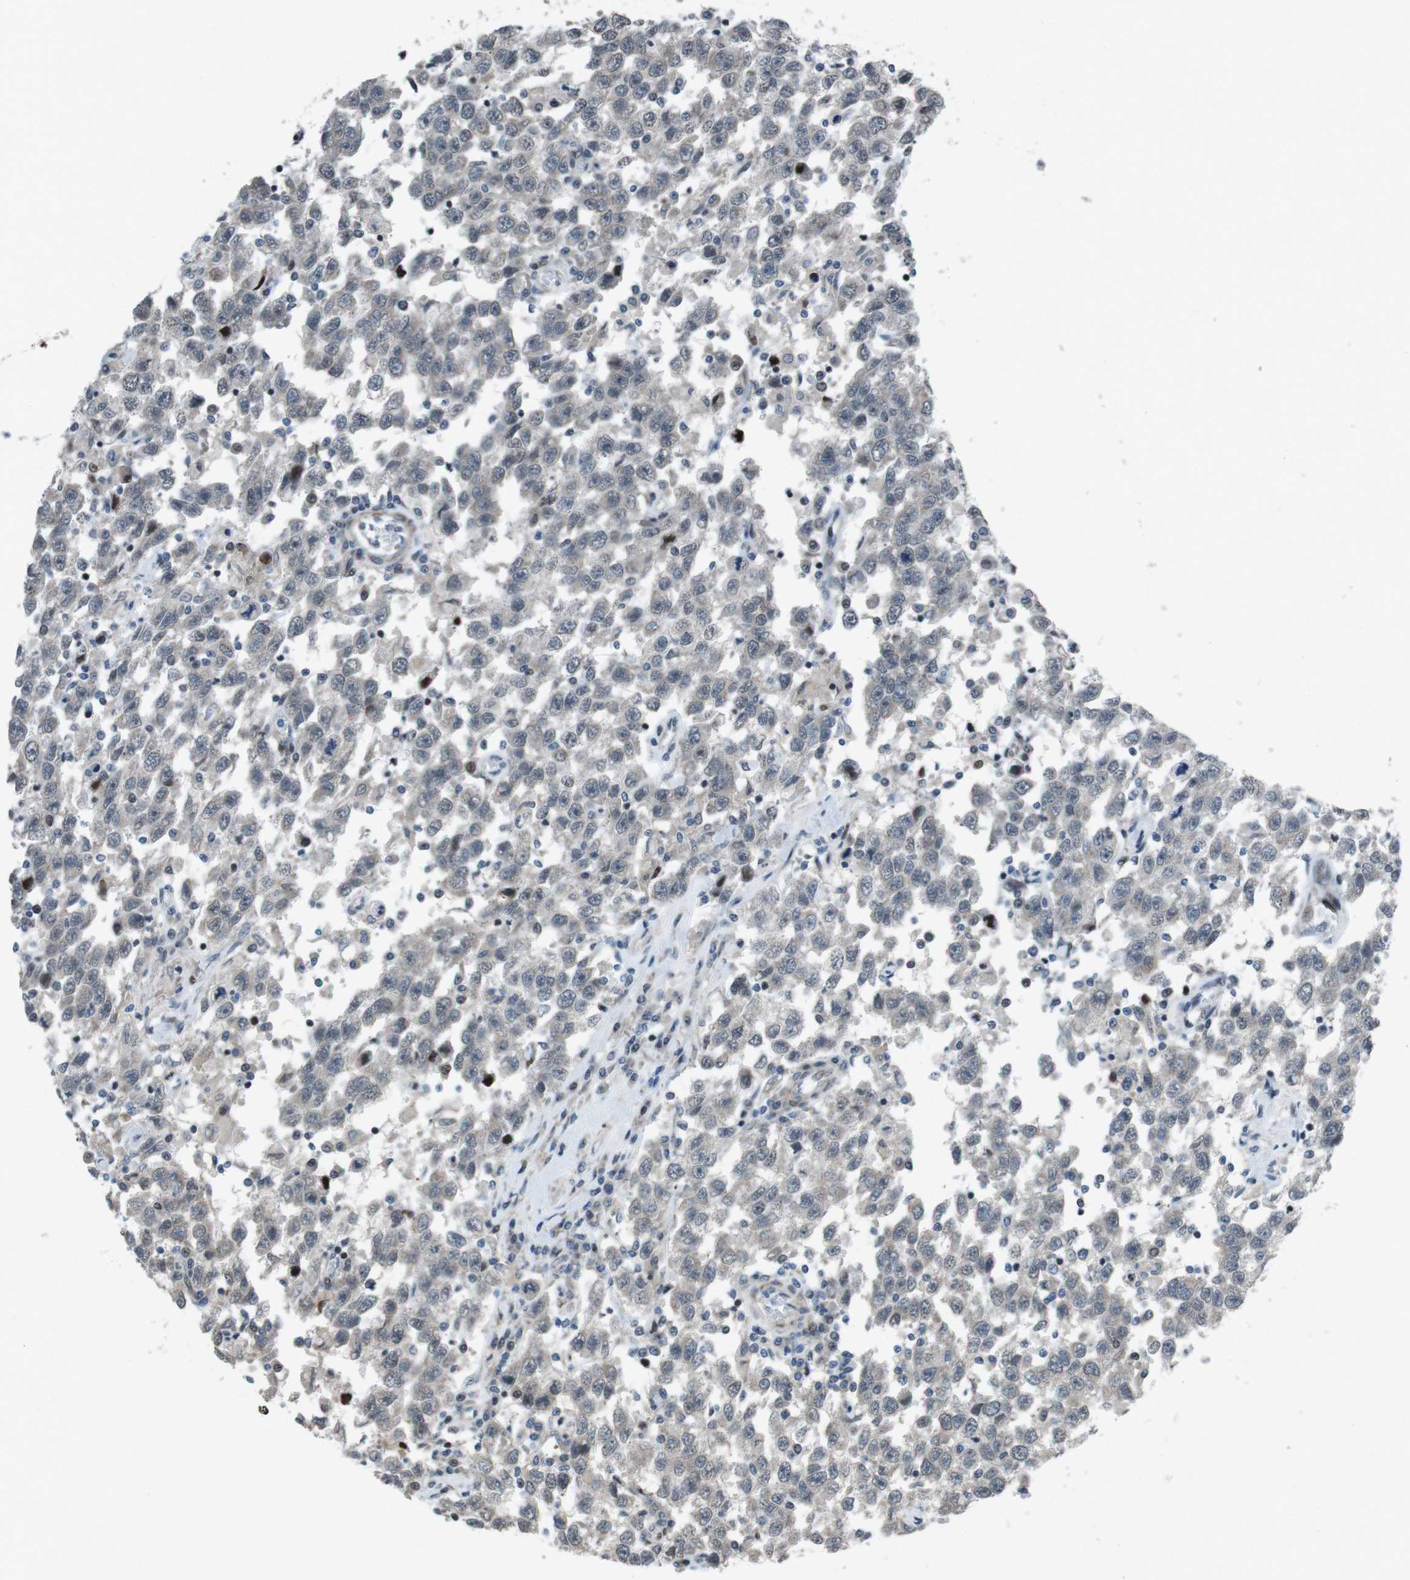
{"staining": {"intensity": "negative", "quantity": "none", "location": "none"}, "tissue": "testis cancer", "cell_type": "Tumor cells", "image_type": "cancer", "snomed": [{"axis": "morphology", "description": "Seminoma, NOS"}, {"axis": "topography", "description": "Testis"}], "caption": "The immunohistochemistry image has no significant expression in tumor cells of testis seminoma tissue.", "gene": "PBRM1", "patient": {"sex": "male", "age": 41}}